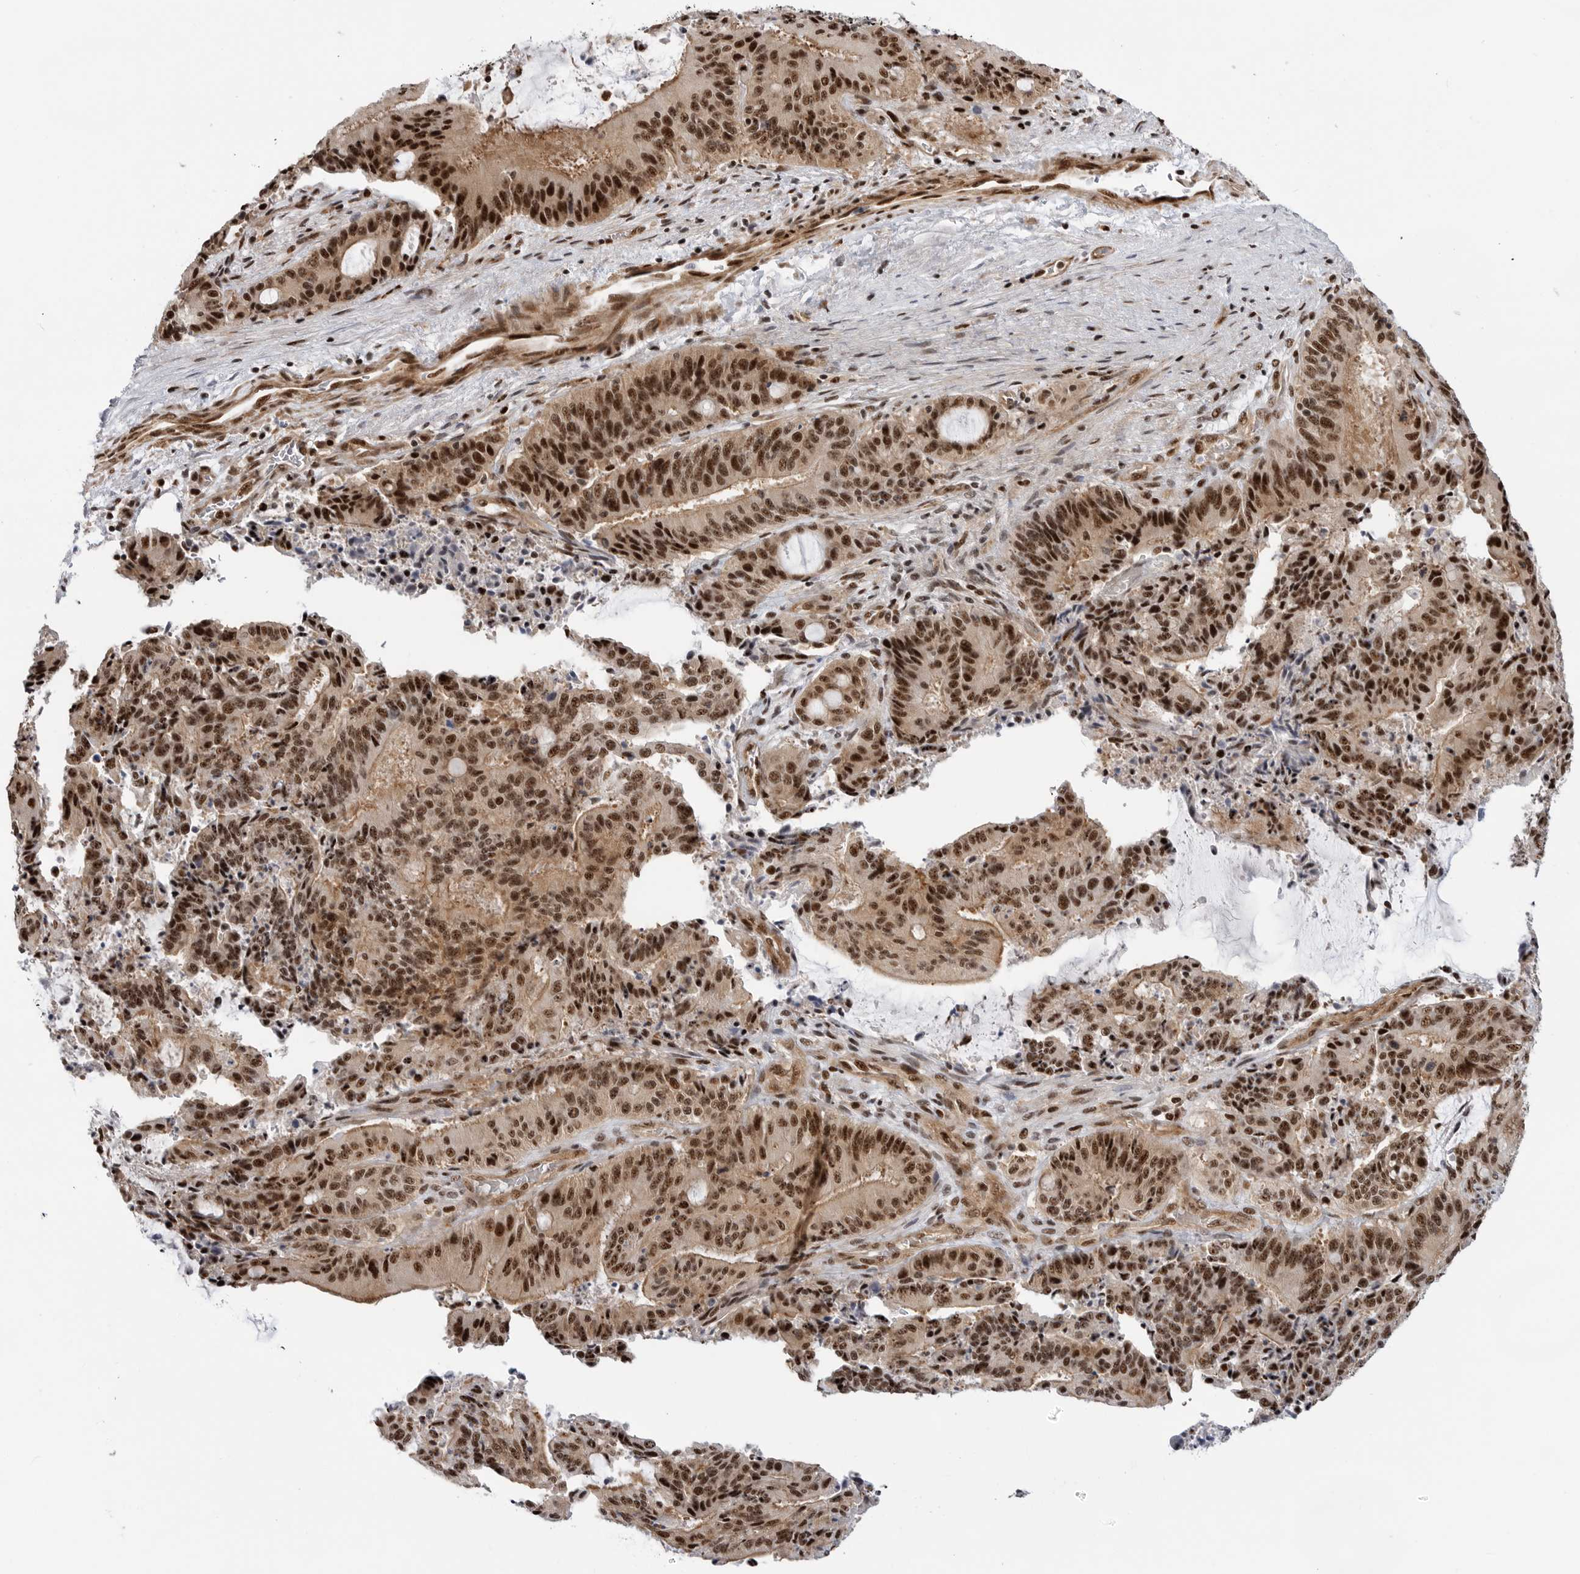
{"staining": {"intensity": "strong", "quantity": ">75%", "location": "cytoplasmic/membranous,nuclear"}, "tissue": "liver cancer", "cell_type": "Tumor cells", "image_type": "cancer", "snomed": [{"axis": "morphology", "description": "Normal tissue, NOS"}, {"axis": "morphology", "description": "Cholangiocarcinoma"}, {"axis": "topography", "description": "Liver"}, {"axis": "topography", "description": "Peripheral nerve tissue"}], "caption": "An image of human cholangiocarcinoma (liver) stained for a protein reveals strong cytoplasmic/membranous and nuclear brown staining in tumor cells.", "gene": "GPATCH2", "patient": {"sex": "female", "age": 73}}